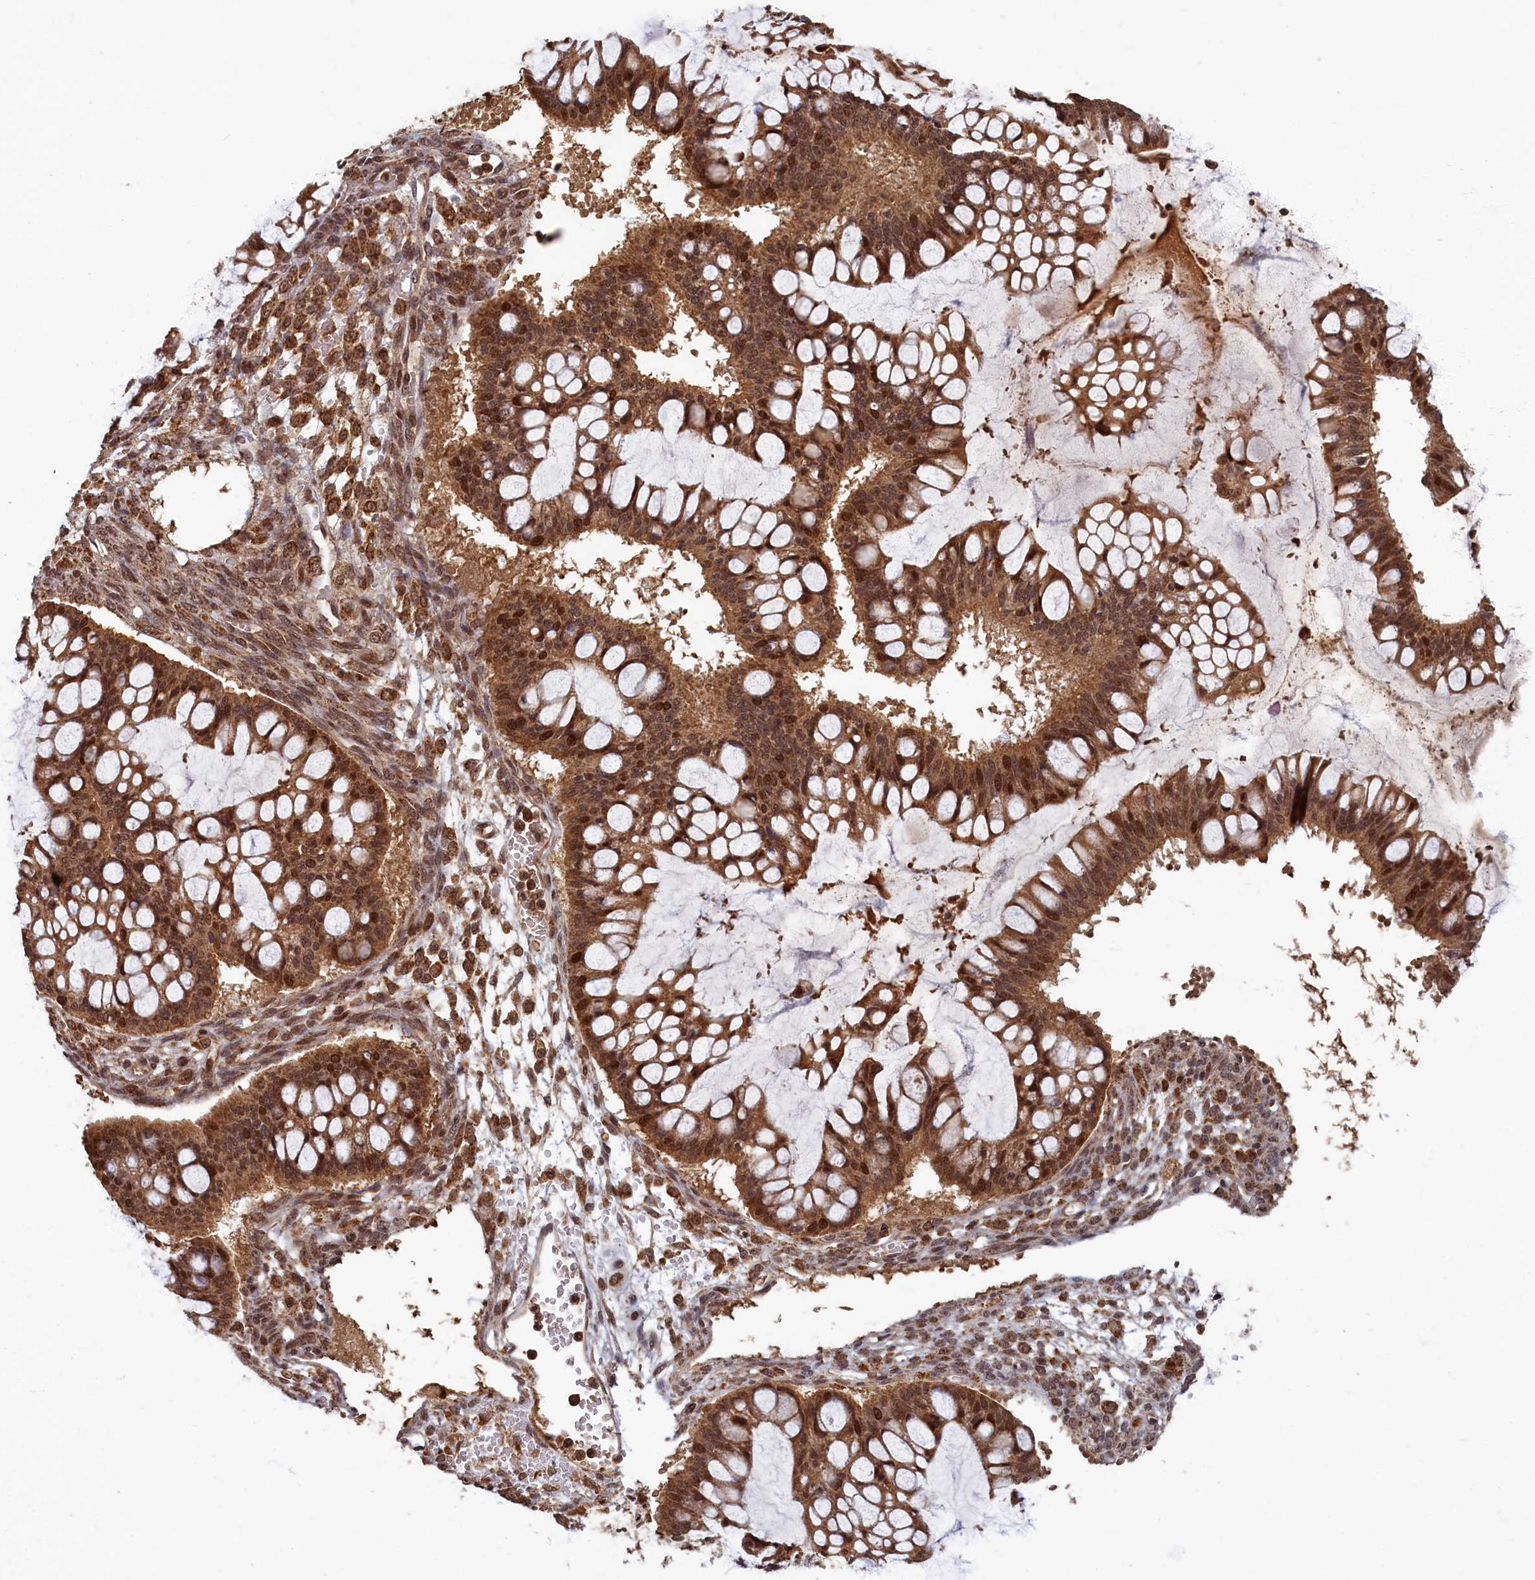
{"staining": {"intensity": "strong", "quantity": ">75%", "location": "cytoplasmic/membranous,nuclear"}, "tissue": "ovarian cancer", "cell_type": "Tumor cells", "image_type": "cancer", "snomed": [{"axis": "morphology", "description": "Cystadenocarcinoma, mucinous, NOS"}, {"axis": "topography", "description": "Ovary"}], "caption": "Protein staining of ovarian cancer tissue shows strong cytoplasmic/membranous and nuclear expression in about >75% of tumor cells.", "gene": "BRCA1", "patient": {"sex": "female", "age": 73}}